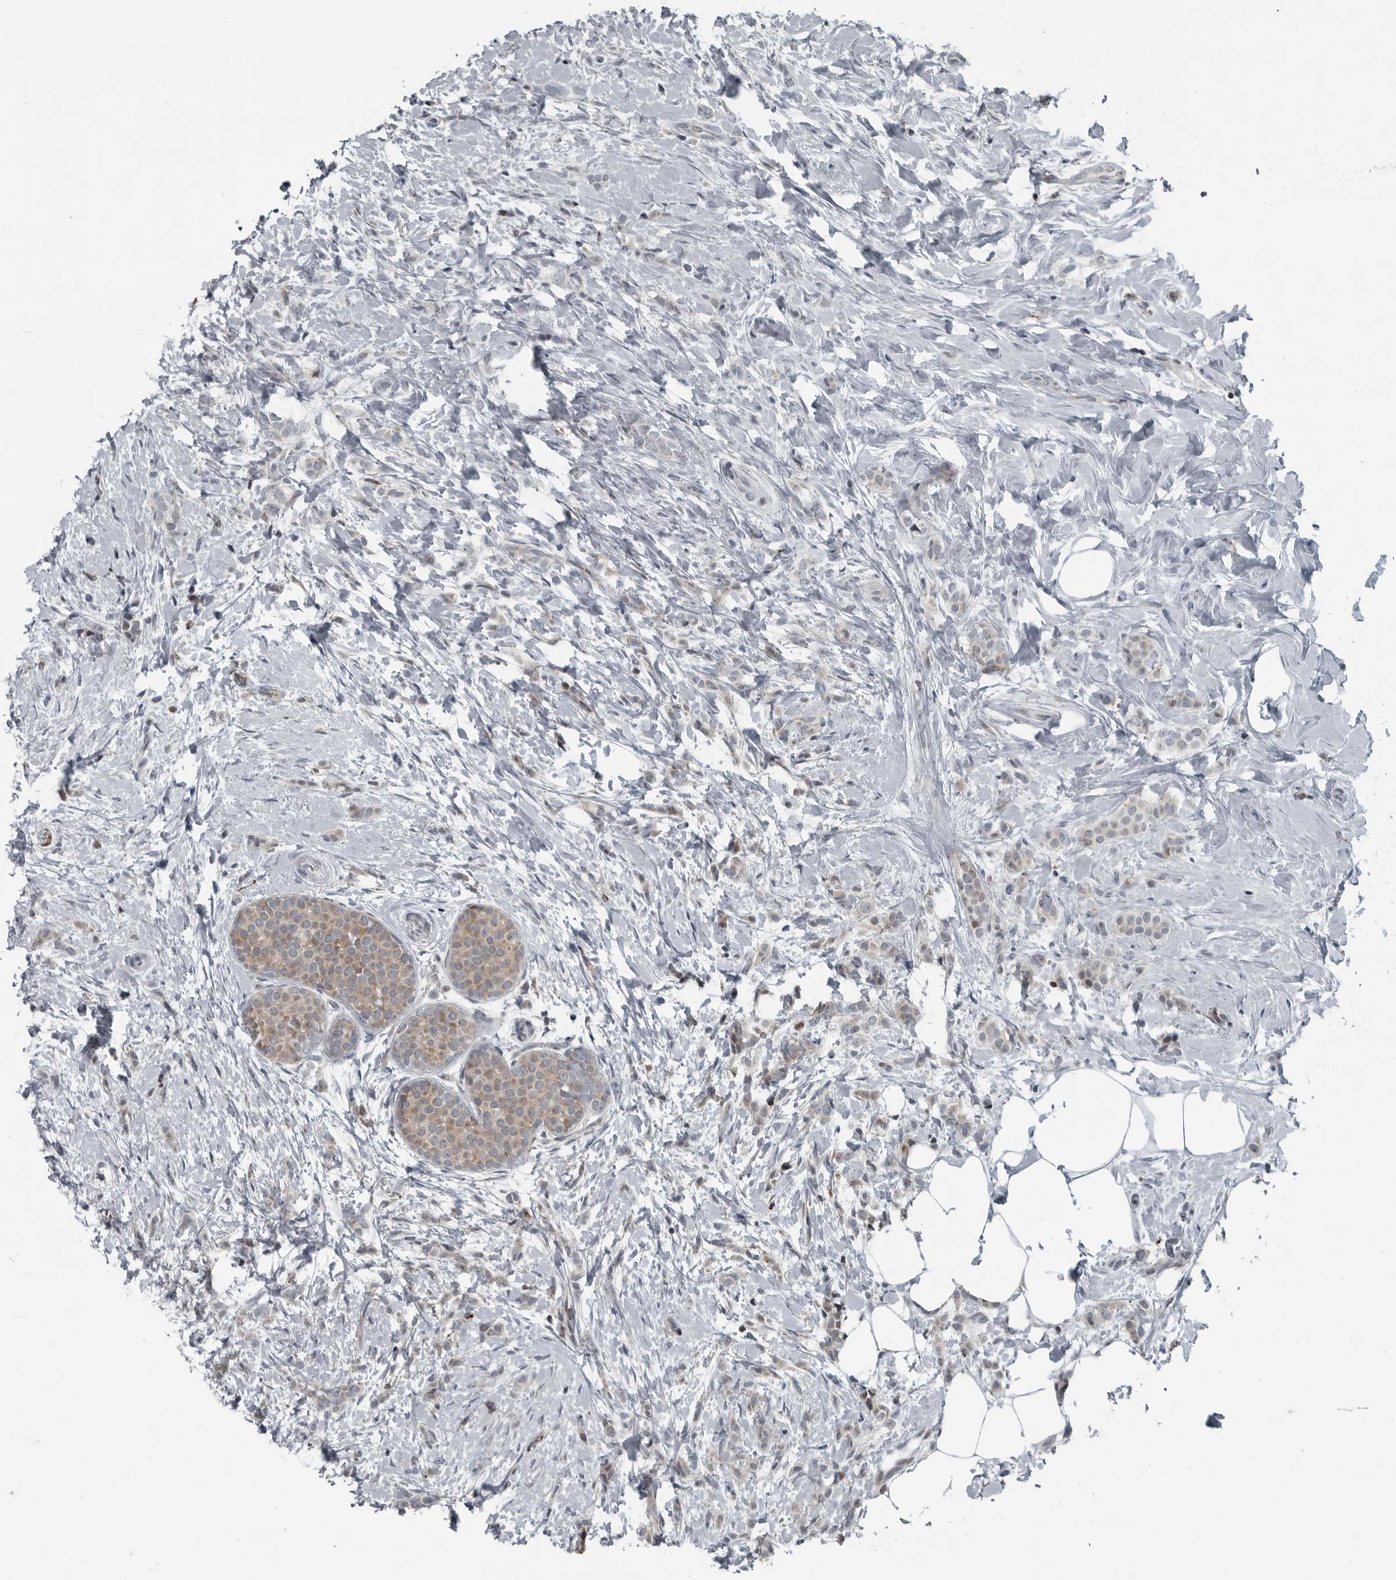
{"staining": {"intensity": "negative", "quantity": "none", "location": "none"}, "tissue": "breast cancer", "cell_type": "Tumor cells", "image_type": "cancer", "snomed": [{"axis": "morphology", "description": "Lobular carcinoma, in situ"}, {"axis": "morphology", "description": "Lobular carcinoma"}, {"axis": "topography", "description": "Breast"}], "caption": "There is no significant positivity in tumor cells of breast cancer (lobular carcinoma). (DAB immunohistochemistry visualized using brightfield microscopy, high magnification).", "gene": "GAK", "patient": {"sex": "female", "age": 41}}